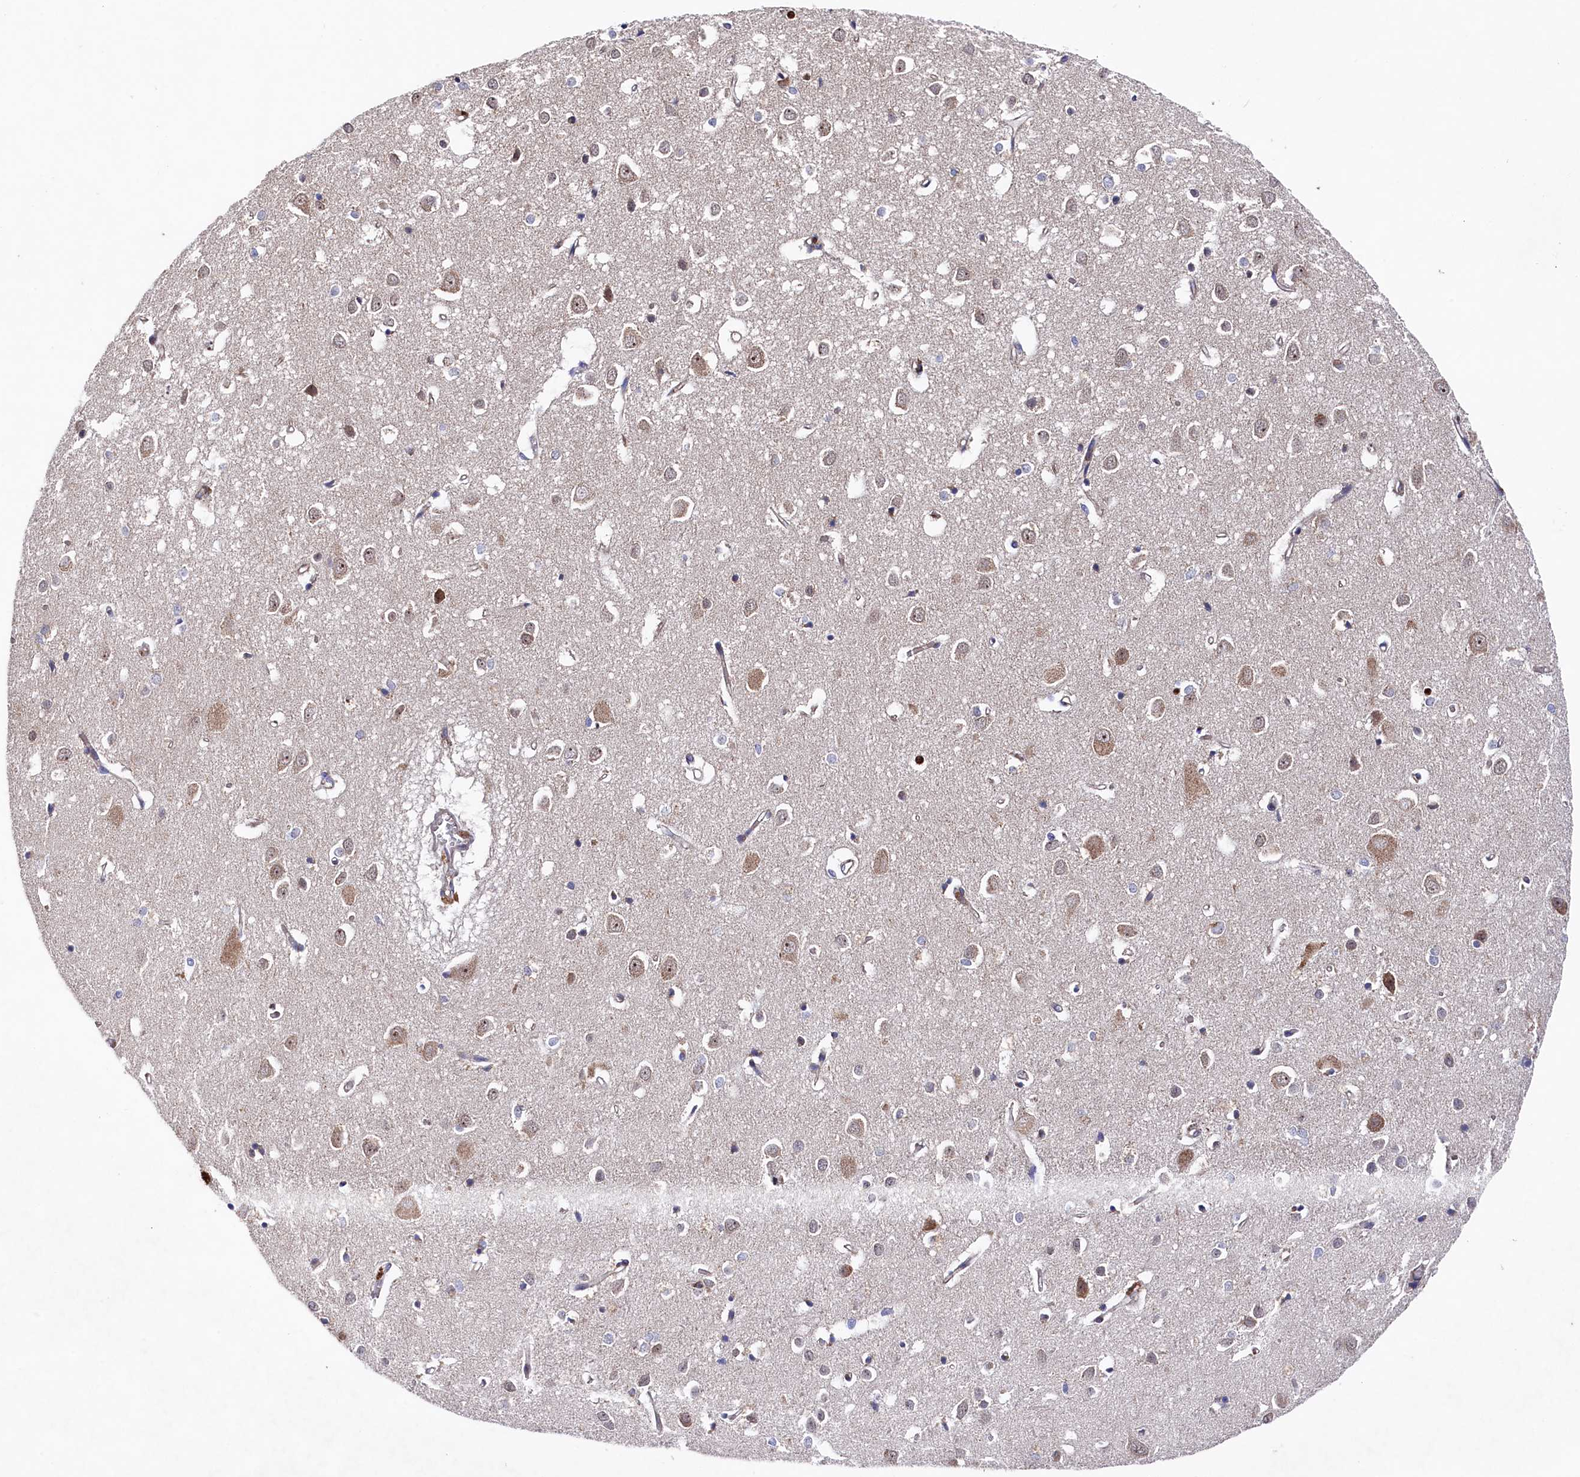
{"staining": {"intensity": "weak", "quantity": ">75%", "location": "cytoplasmic/membranous"}, "tissue": "cerebral cortex", "cell_type": "Endothelial cells", "image_type": "normal", "snomed": [{"axis": "morphology", "description": "Normal tissue, NOS"}, {"axis": "topography", "description": "Cerebral cortex"}], "caption": "An immunohistochemistry (IHC) micrograph of benign tissue is shown. Protein staining in brown highlights weak cytoplasmic/membranous positivity in cerebral cortex within endothelial cells. The staining was performed using DAB (3,3'-diaminobenzidine), with brown indicating positive protein expression. Nuclei are stained blue with hematoxylin.", "gene": "CHCHD1", "patient": {"sex": "female", "age": 64}}